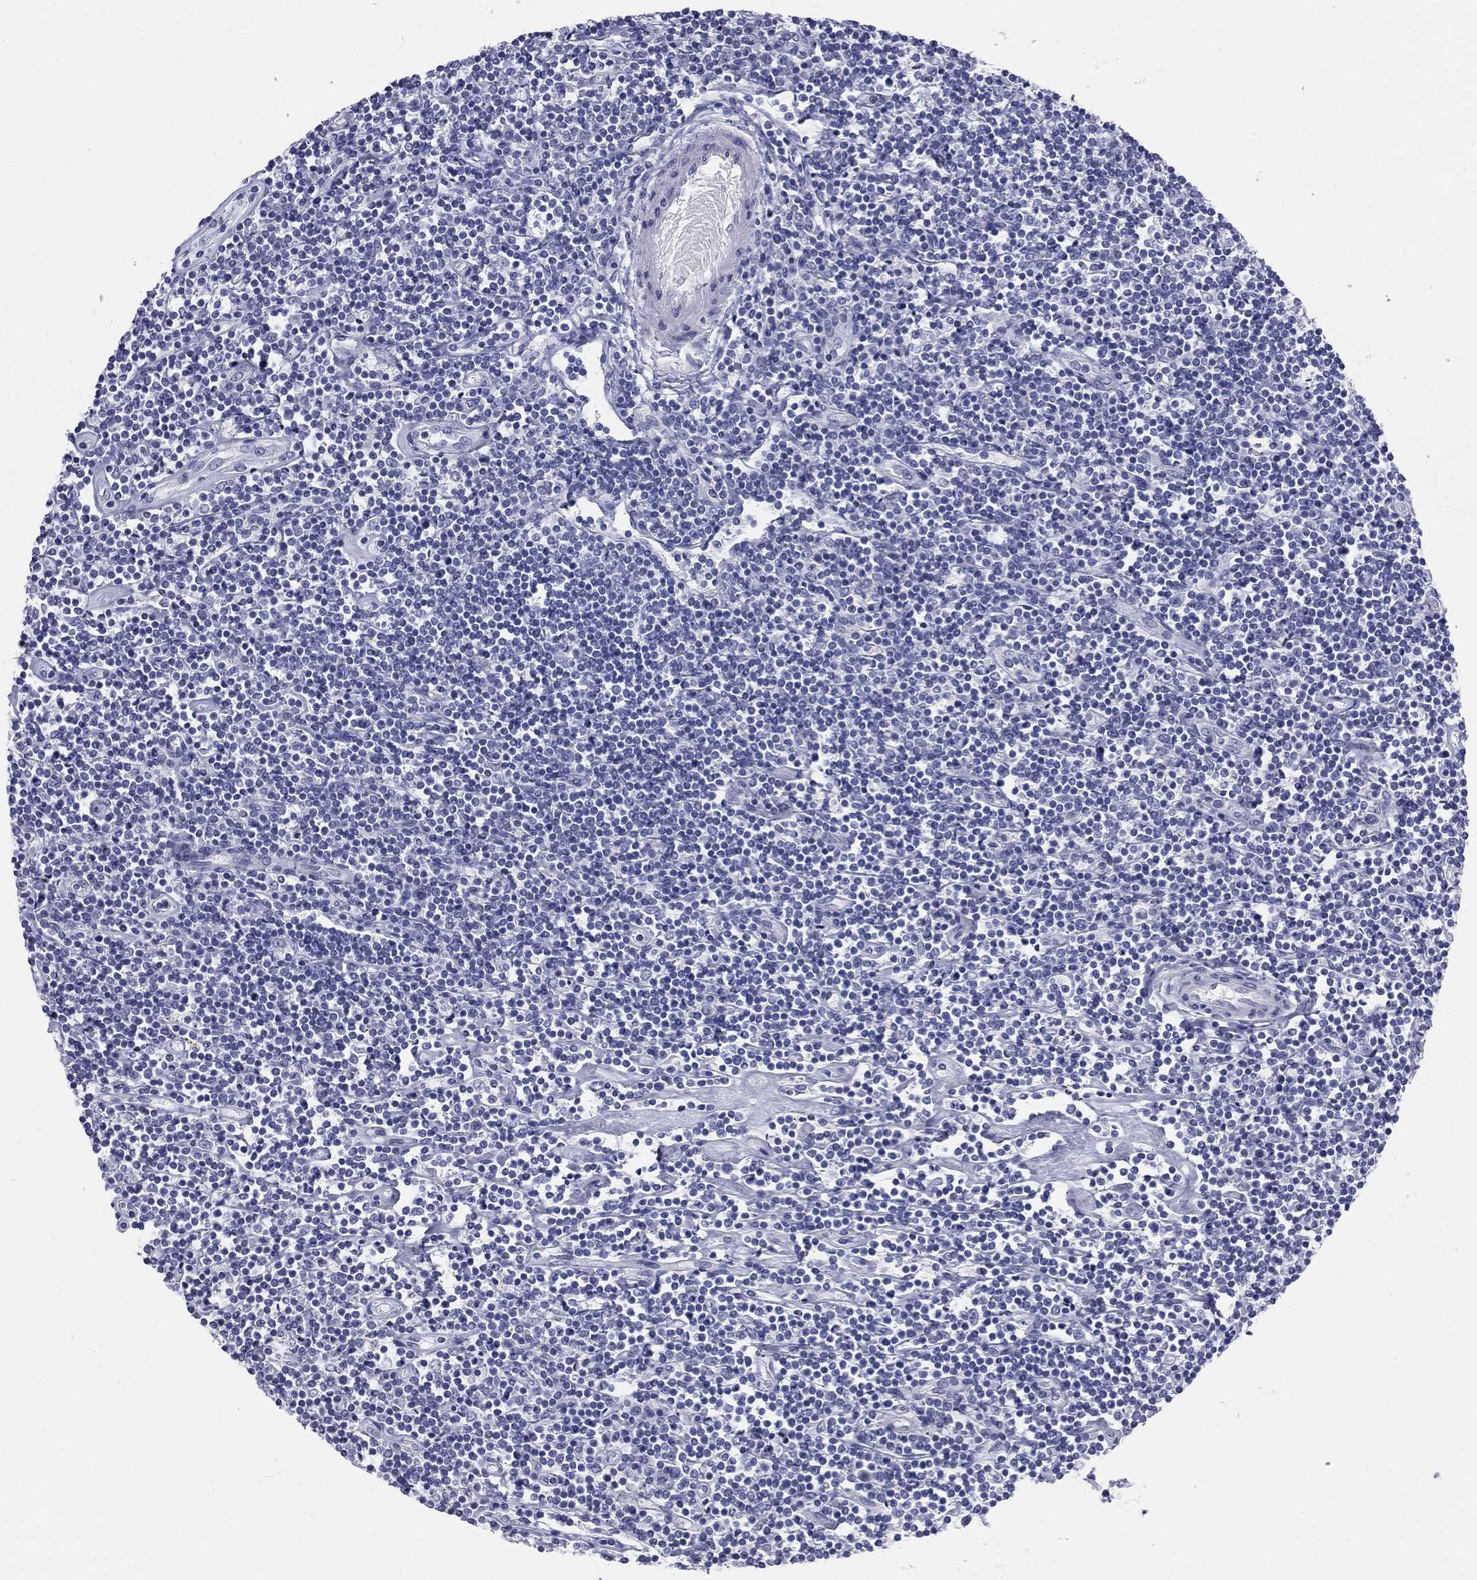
{"staining": {"intensity": "negative", "quantity": "none", "location": "none"}, "tissue": "lymphoma", "cell_type": "Tumor cells", "image_type": "cancer", "snomed": [{"axis": "morphology", "description": "Hodgkin's disease, NOS"}, {"axis": "topography", "description": "Lymph node"}], "caption": "Image shows no protein expression in tumor cells of lymphoma tissue.", "gene": "GALNTL5", "patient": {"sex": "male", "age": 40}}